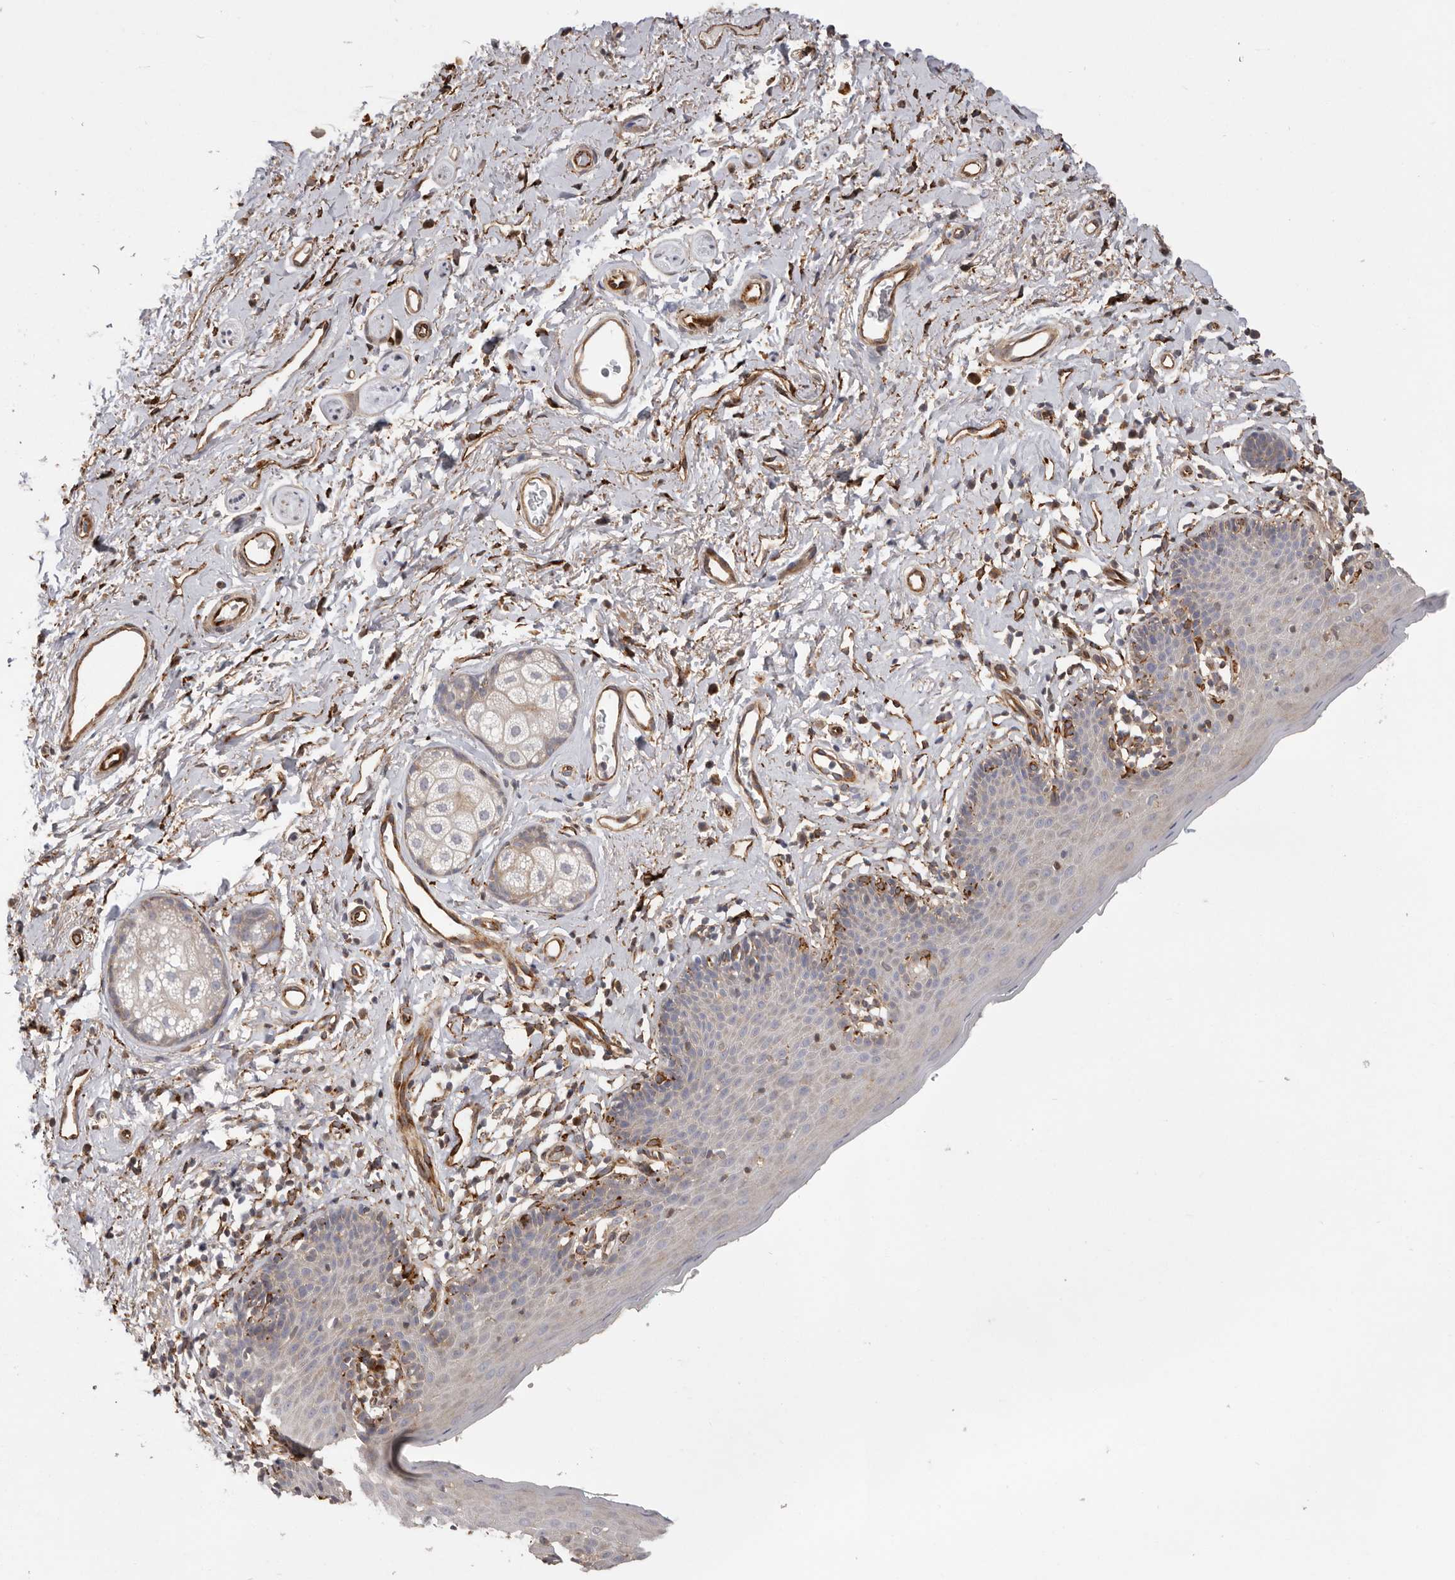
{"staining": {"intensity": "strong", "quantity": "<25%", "location": "cytoplasmic/membranous"}, "tissue": "skin", "cell_type": "Epidermal cells", "image_type": "normal", "snomed": [{"axis": "morphology", "description": "Normal tissue, NOS"}, {"axis": "topography", "description": "Vulva"}], "caption": "Skin stained for a protein reveals strong cytoplasmic/membranous positivity in epidermal cells. (DAB (3,3'-diaminobenzidine) IHC, brown staining for protein, blue staining for nuclei).", "gene": "WDTC1", "patient": {"sex": "female", "age": 66}}